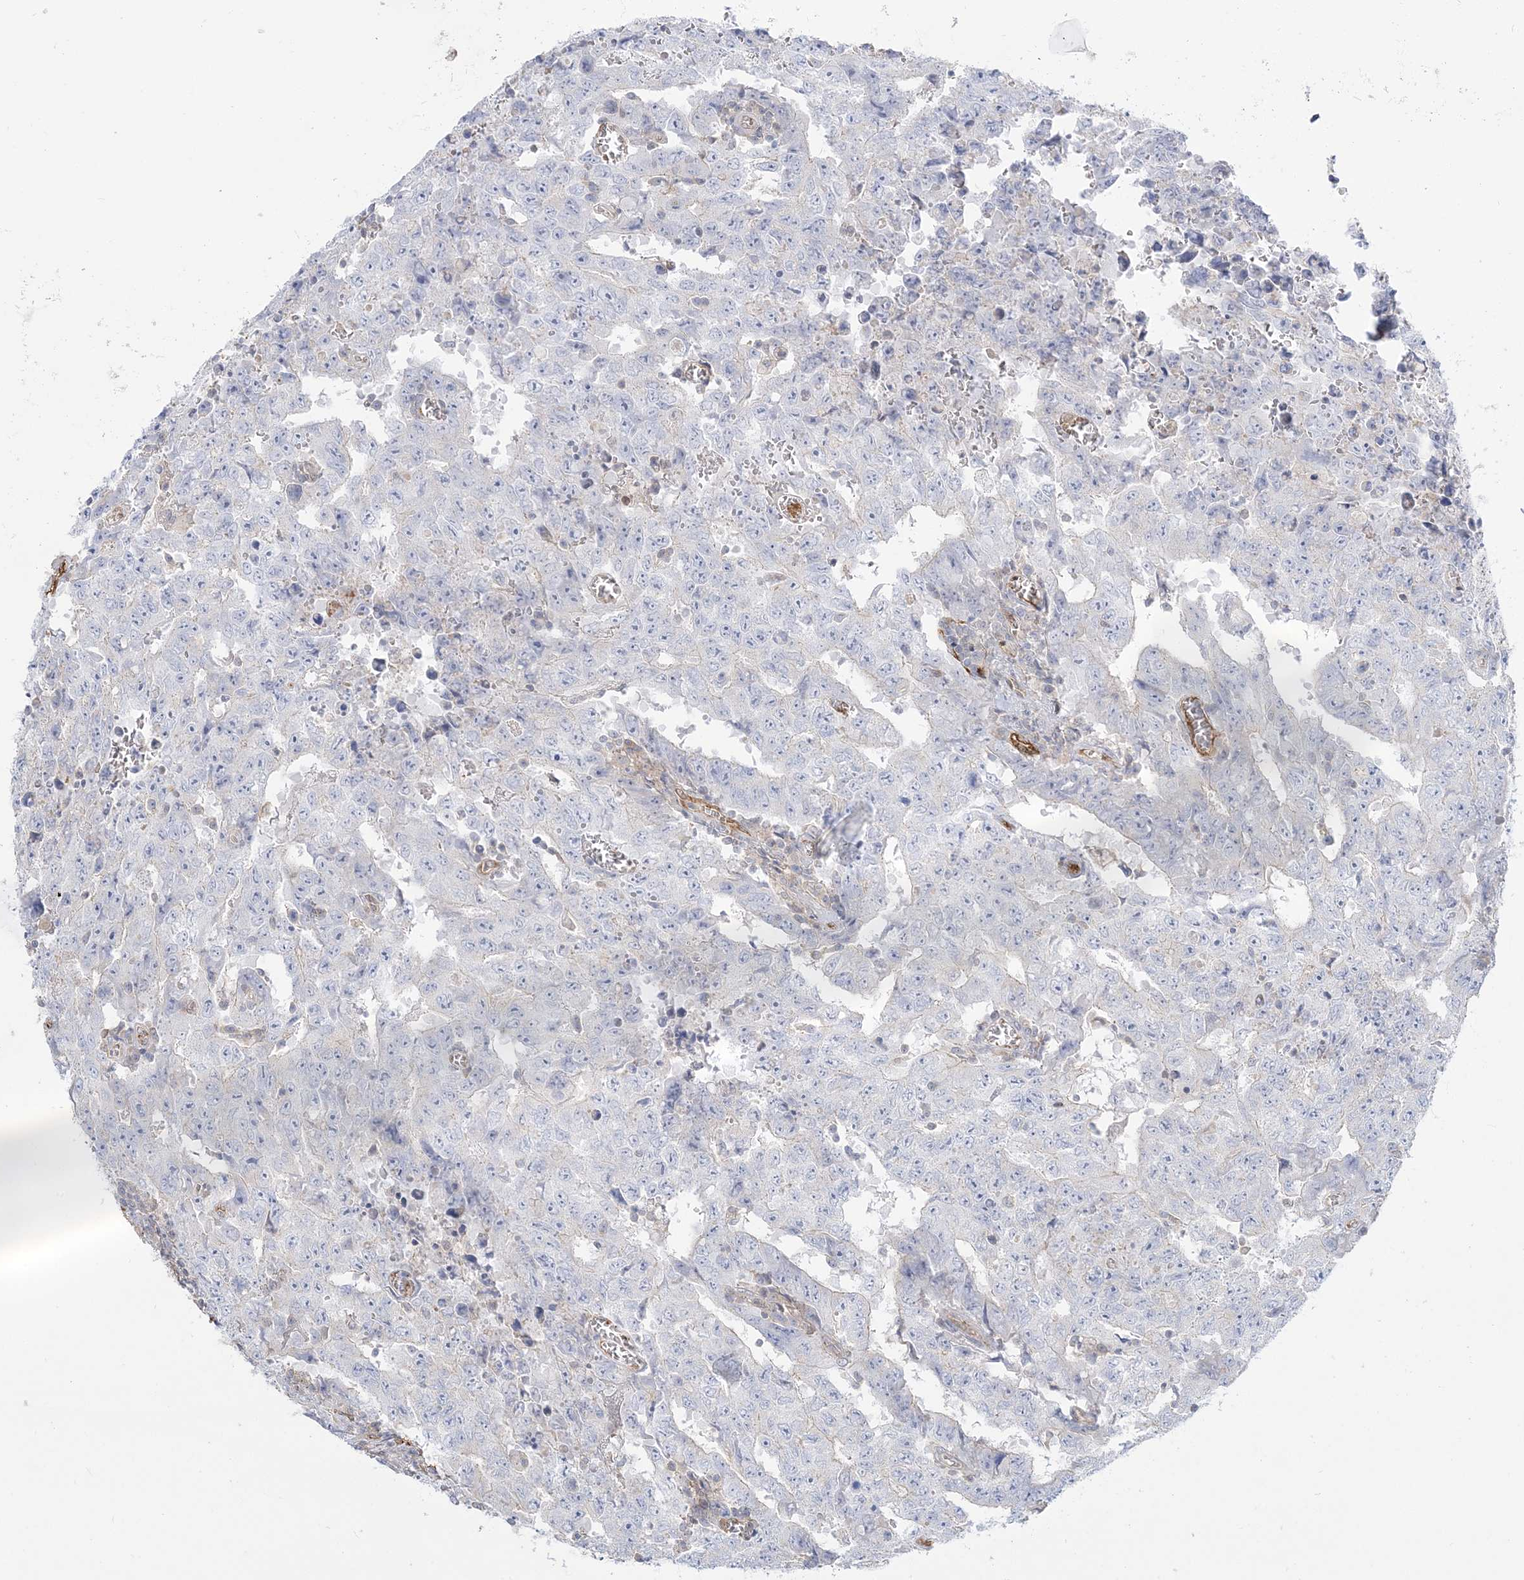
{"staining": {"intensity": "negative", "quantity": "none", "location": "none"}, "tissue": "testis cancer", "cell_type": "Tumor cells", "image_type": "cancer", "snomed": [{"axis": "morphology", "description": "Carcinoma, Embryonal, NOS"}, {"axis": "topography", "description": "Testis"}], "caption": "High magnification brightfield microscopy of testis cancer stained with DAB (3,3'-diaminobenzidine) (brown) and counterstained with hematoxylin (blue): tumor cells show no significant expression.", "gene": "INPP1", "patient": {"sex": "male", "age": 26}}